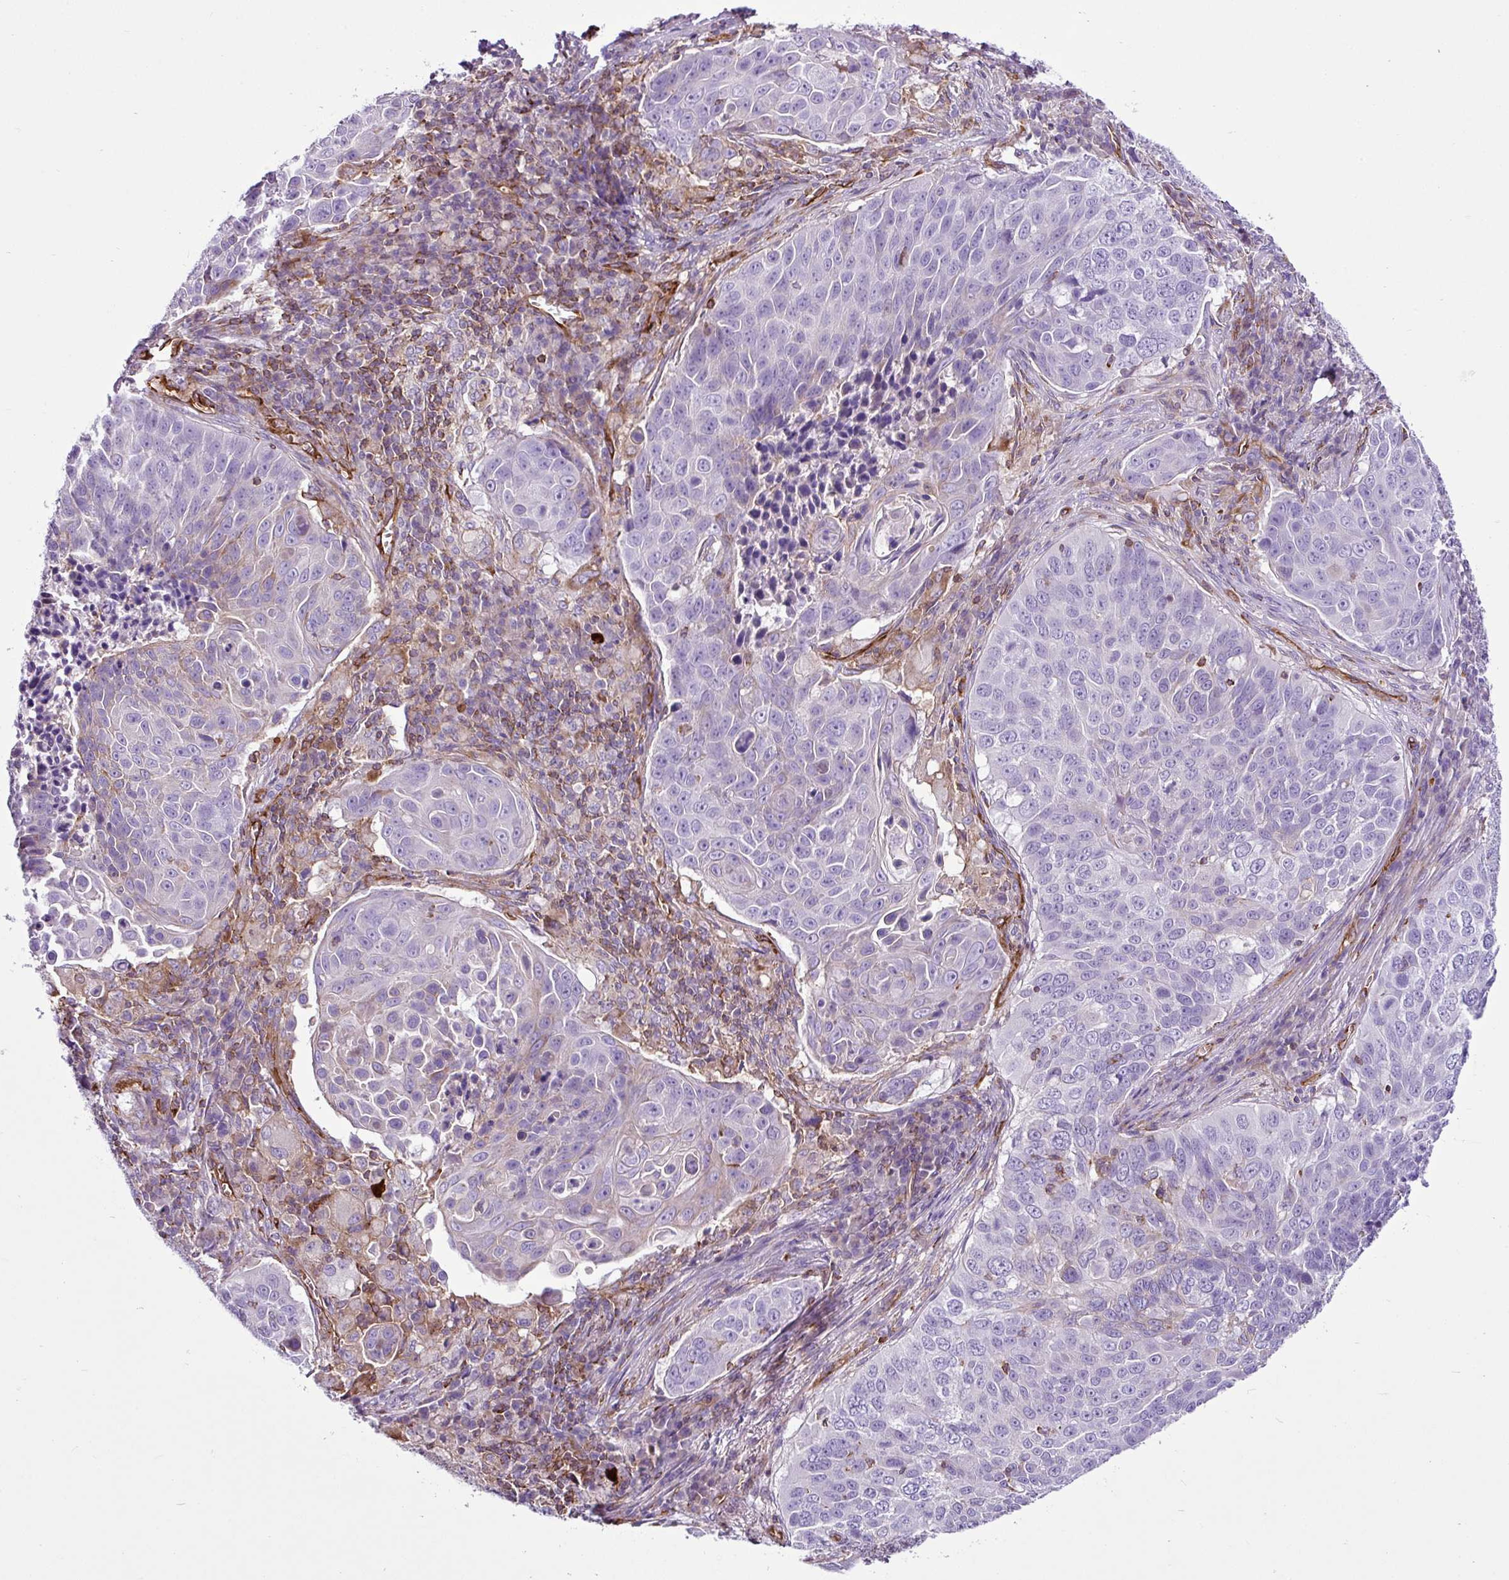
{"staining": {"intensity": "negative", "quantity": "none", "location": "none"}, "tissue": "lung cancer", "cell_type": "Tumor cells", "image_type": "cancer", "snomed": [{"axis": "morphology", "description": "Squamous cell carcinoma, NOS"}, {"axis": "topography", "description": "Lung"}], "caption": "A histopathology image of human lung squamous cell carcinoma is negative for staining in tumor cells.", "gene": "EME2", "patient": {"sex": "male", "age": 78}}